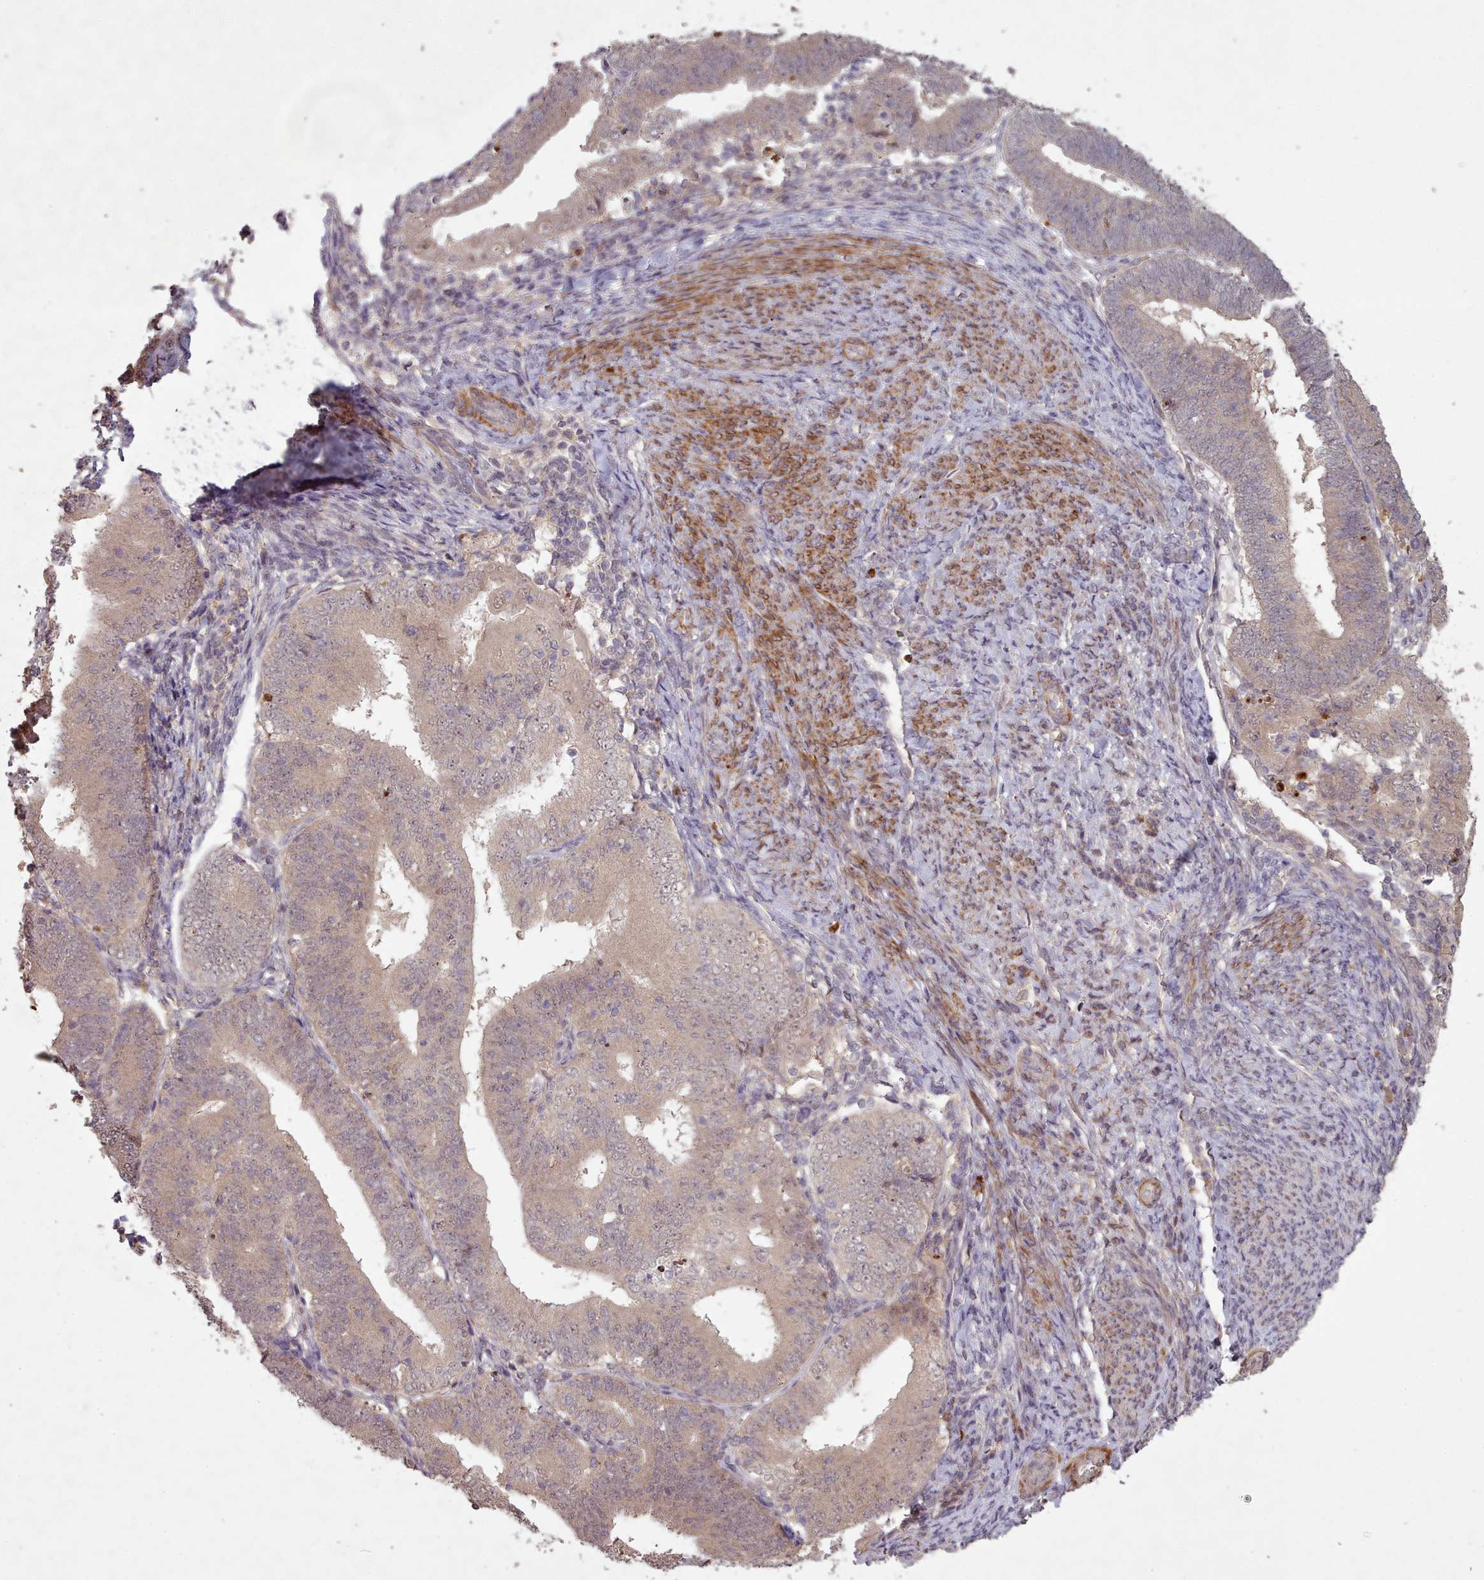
{"staining": {"intensity": "weak", "quantity": "25%-75%", "location": "cytoplasmic/membranous"}, "tissue": "endometrial cancer", "cell_type": "Tumor cells", "image_type": "cancer", "snomed": [{"axis": "morphology", "description": "Adenocarcinoma, NOS"}, {"axis": "topography", "description": "Endometrium"}], "caption": "Tumor cells demonstrate low levels of weak cytoplasmic/membranous positivity in about 25%-75% of cells in endometrial adenocarcinoma.", "gene": "CDC6", "patient": {"sex": "female", "age": 70}}